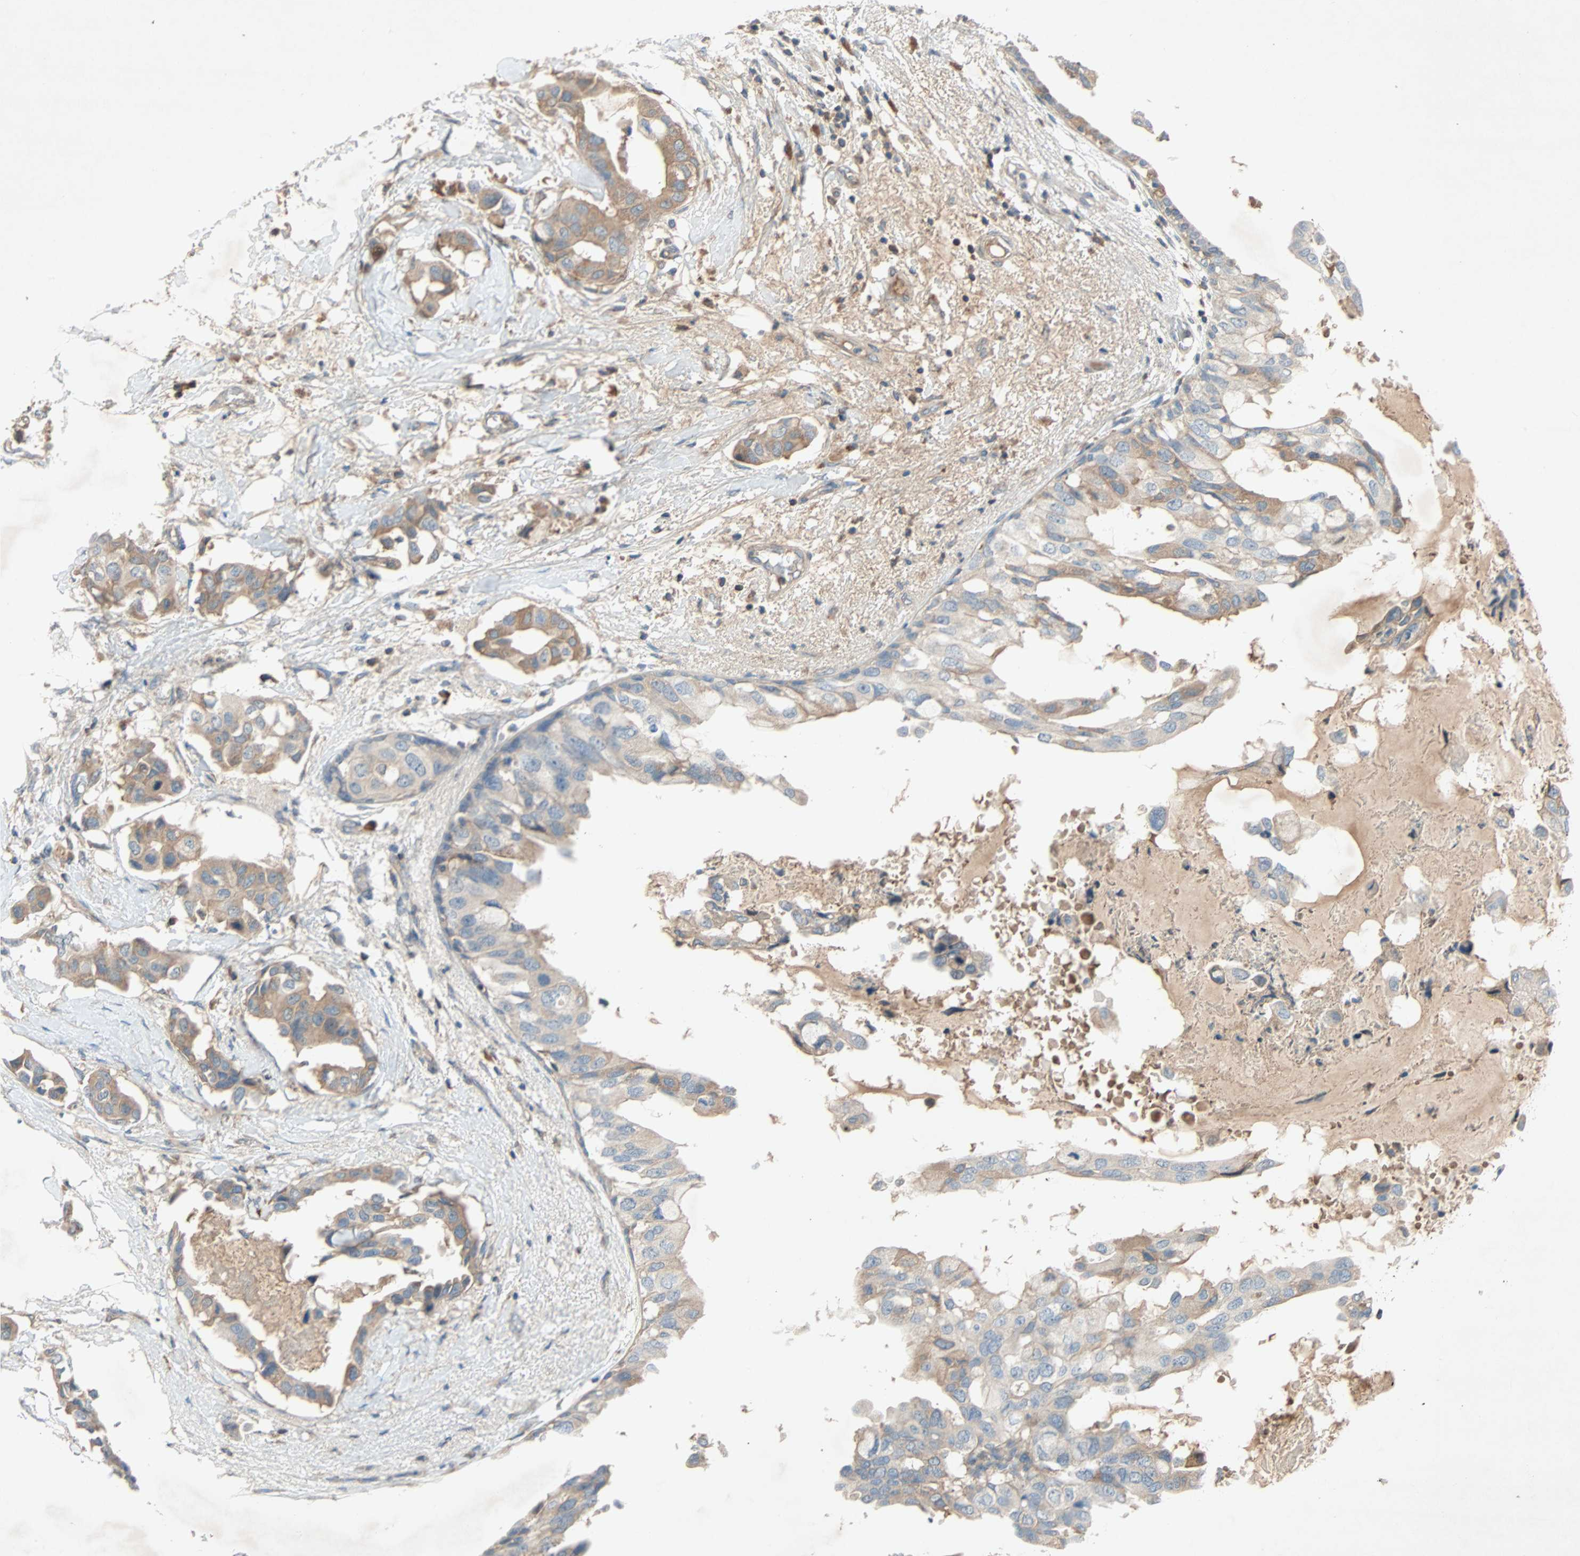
{"staining": {"intensity": "moderate", "quantity": ">75%", "location": "cytoplasmic/membranous"}, "tissue": "breast cancer", "cell_type": "Tumor cells", "image_type": "cancer", "snomed": [{"axis": "morphology", "description": "Duct carcinoma"}, {"axis": "topography", "description": "Breast"}], "caption": "Breast cancer (infiltrating ductal carcinoma) was stained to show a protein in brown. There is medium levels of moderate cytoplasmic/membranous staining in about >75% of tumor cells.", "gene": "XYLT1", "patient": {"sex": "female", "age": 40}}